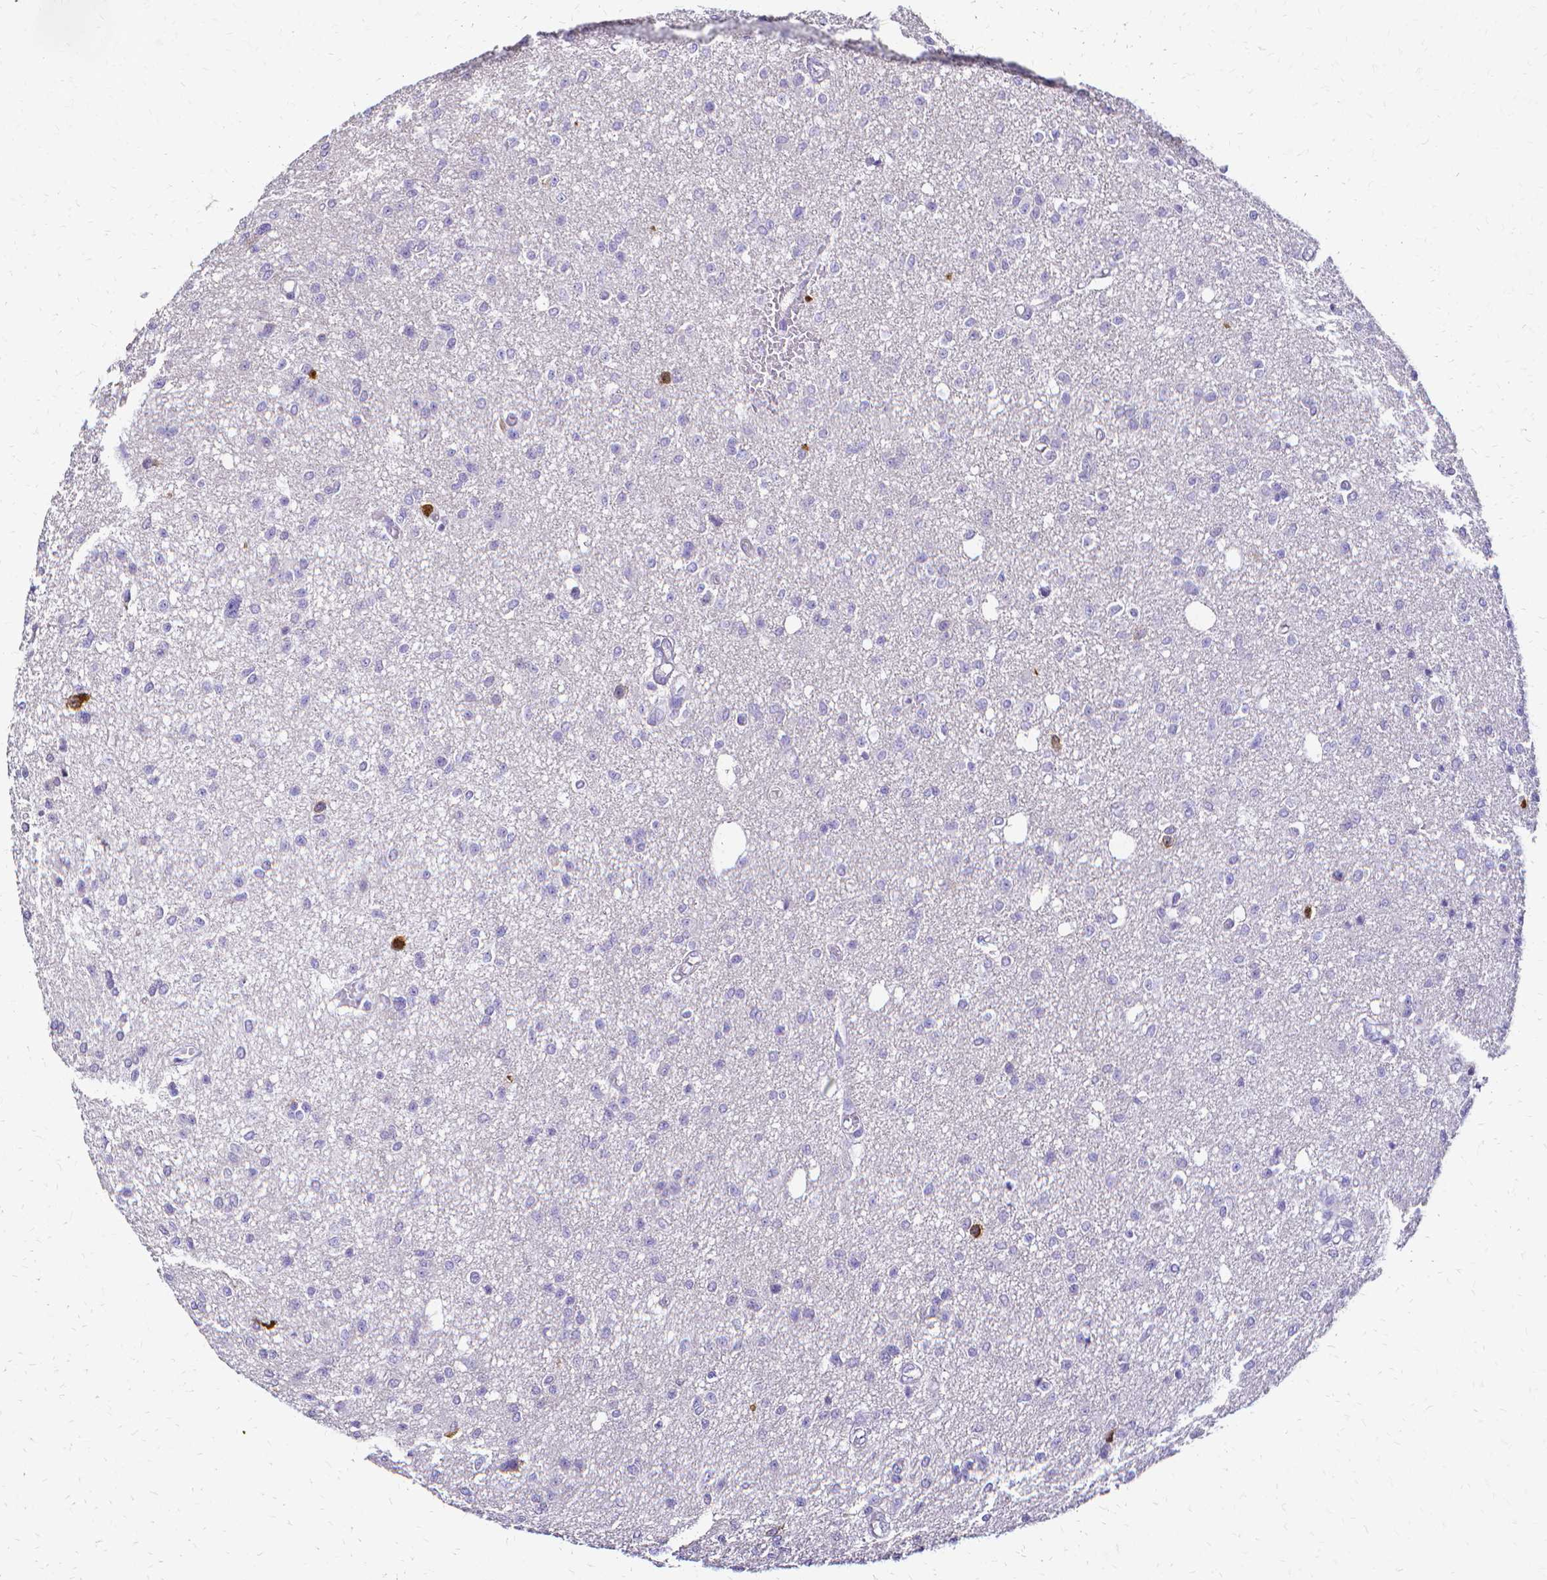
{"staining": {"intensity": "negative", "quantity": "none", "location": "none"}, "tissue": "glioma", "cell_type": "Tumor cells", "image_type": "cancer", "snomed": [{"axis": "morphology", "description": "Glioma, malignant, Low grade"}, {"axis": "topography", "description": "Brain"}], "caption": "High power microscopy histopathology image of an IHC photomicrograph of low-grade glioma (malignant), revealing no significant expression in tumor cells.", "gene": "CCNB1", "patient": {"sex": "male", "age": 26}}